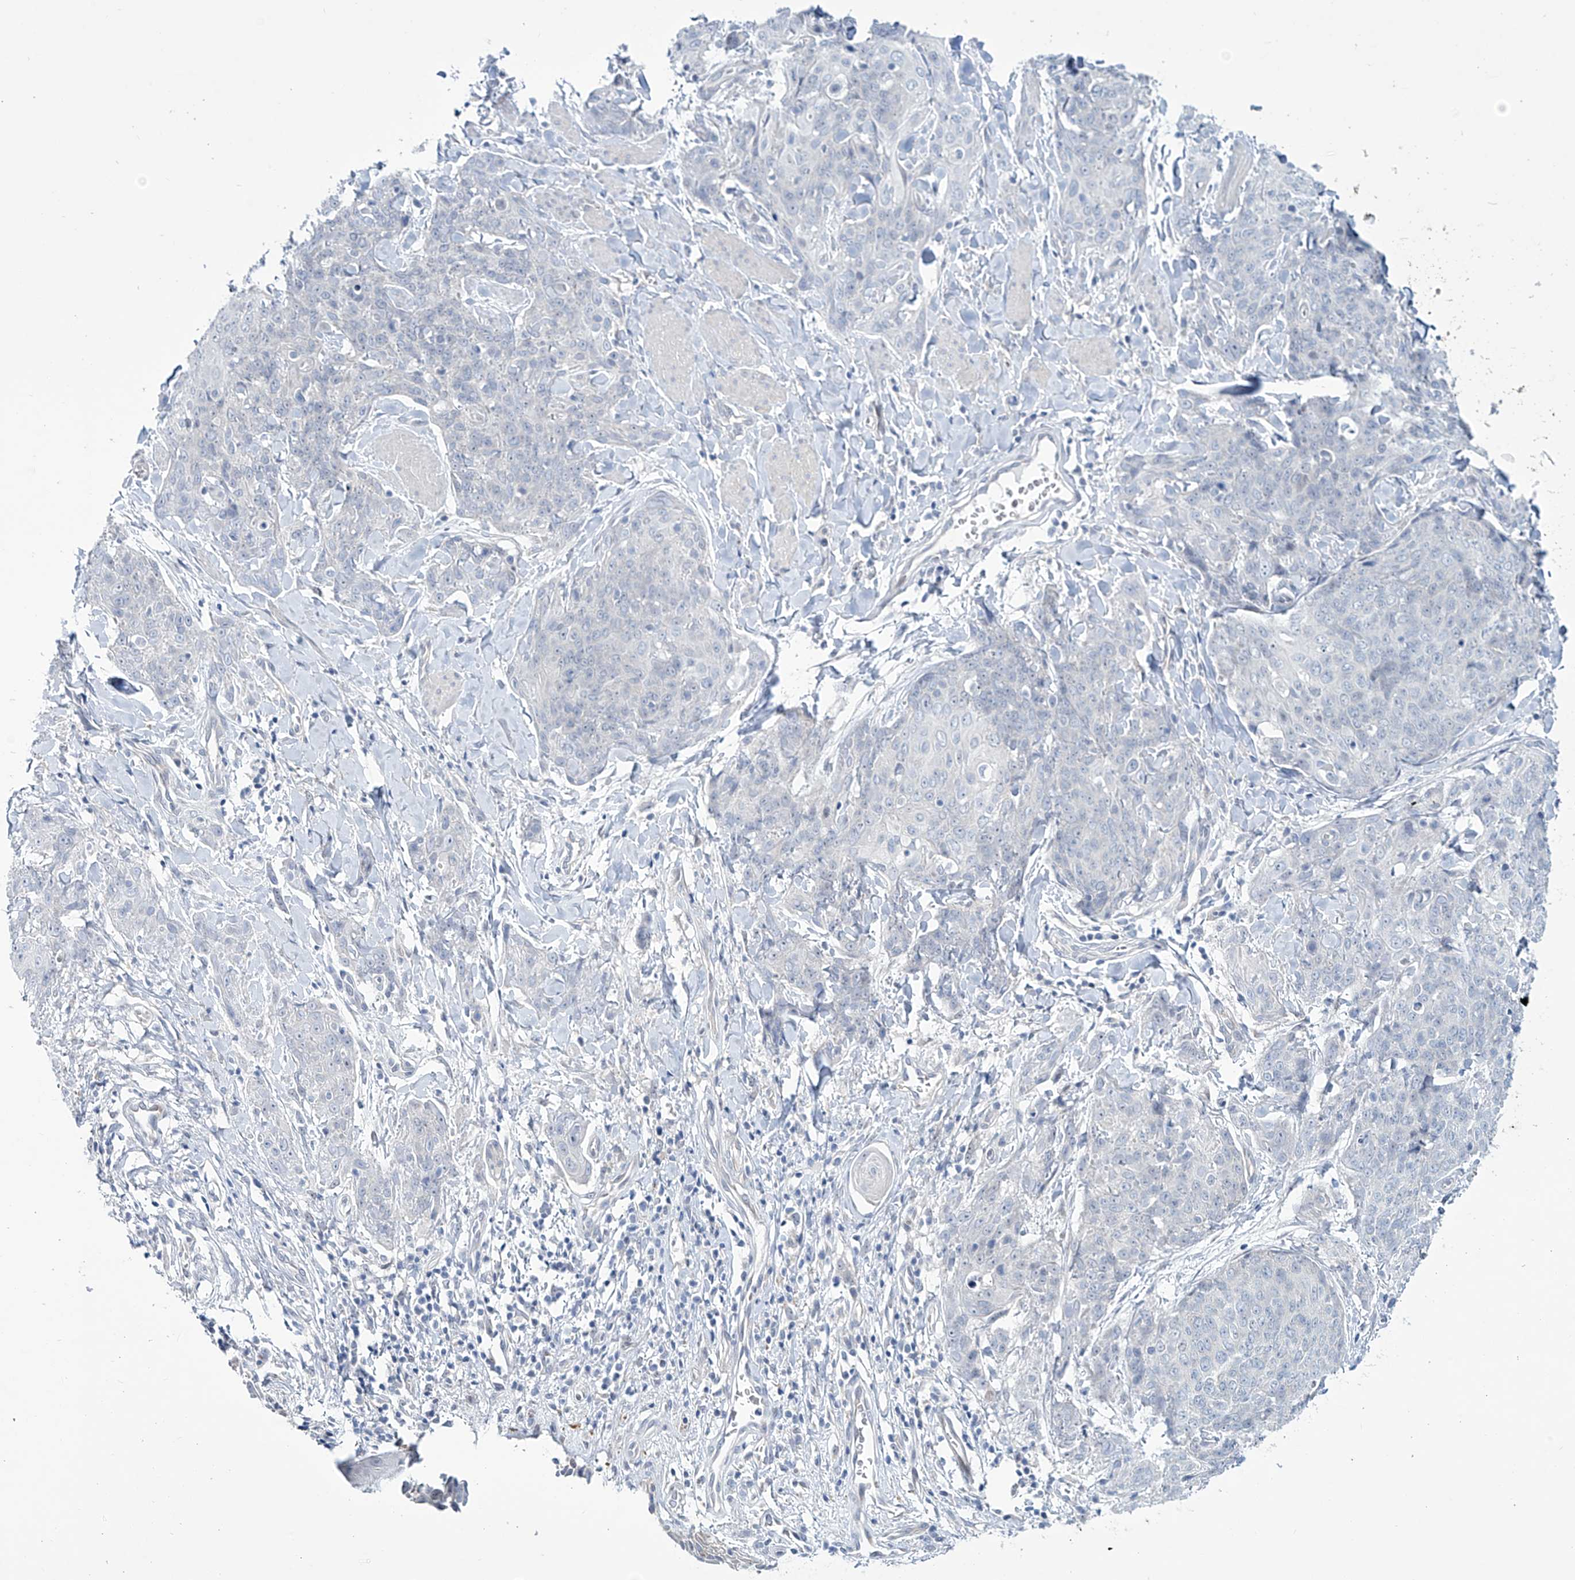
{"staining": {"intensity": "negative", "quantity": "none", "location": "none"}, "tissue": "skin cancer", "cell_type": "Tumor cells", "image_type": "cancer", "snomed": [{"axis": "morphology", "description": "Squamous cell carcinoma, NOS"}, {"axis": "topography", "description": "Skin"}, {"axis": "topography", "description": "Vulva"}], "caption": "Immunohistochemical staining of skin cancer exhibits no significant positivity in tumor cells. Nuclei are stained in blue.", "gene": "TRIM60", "patient": {"sex": "female", "age": 85}}